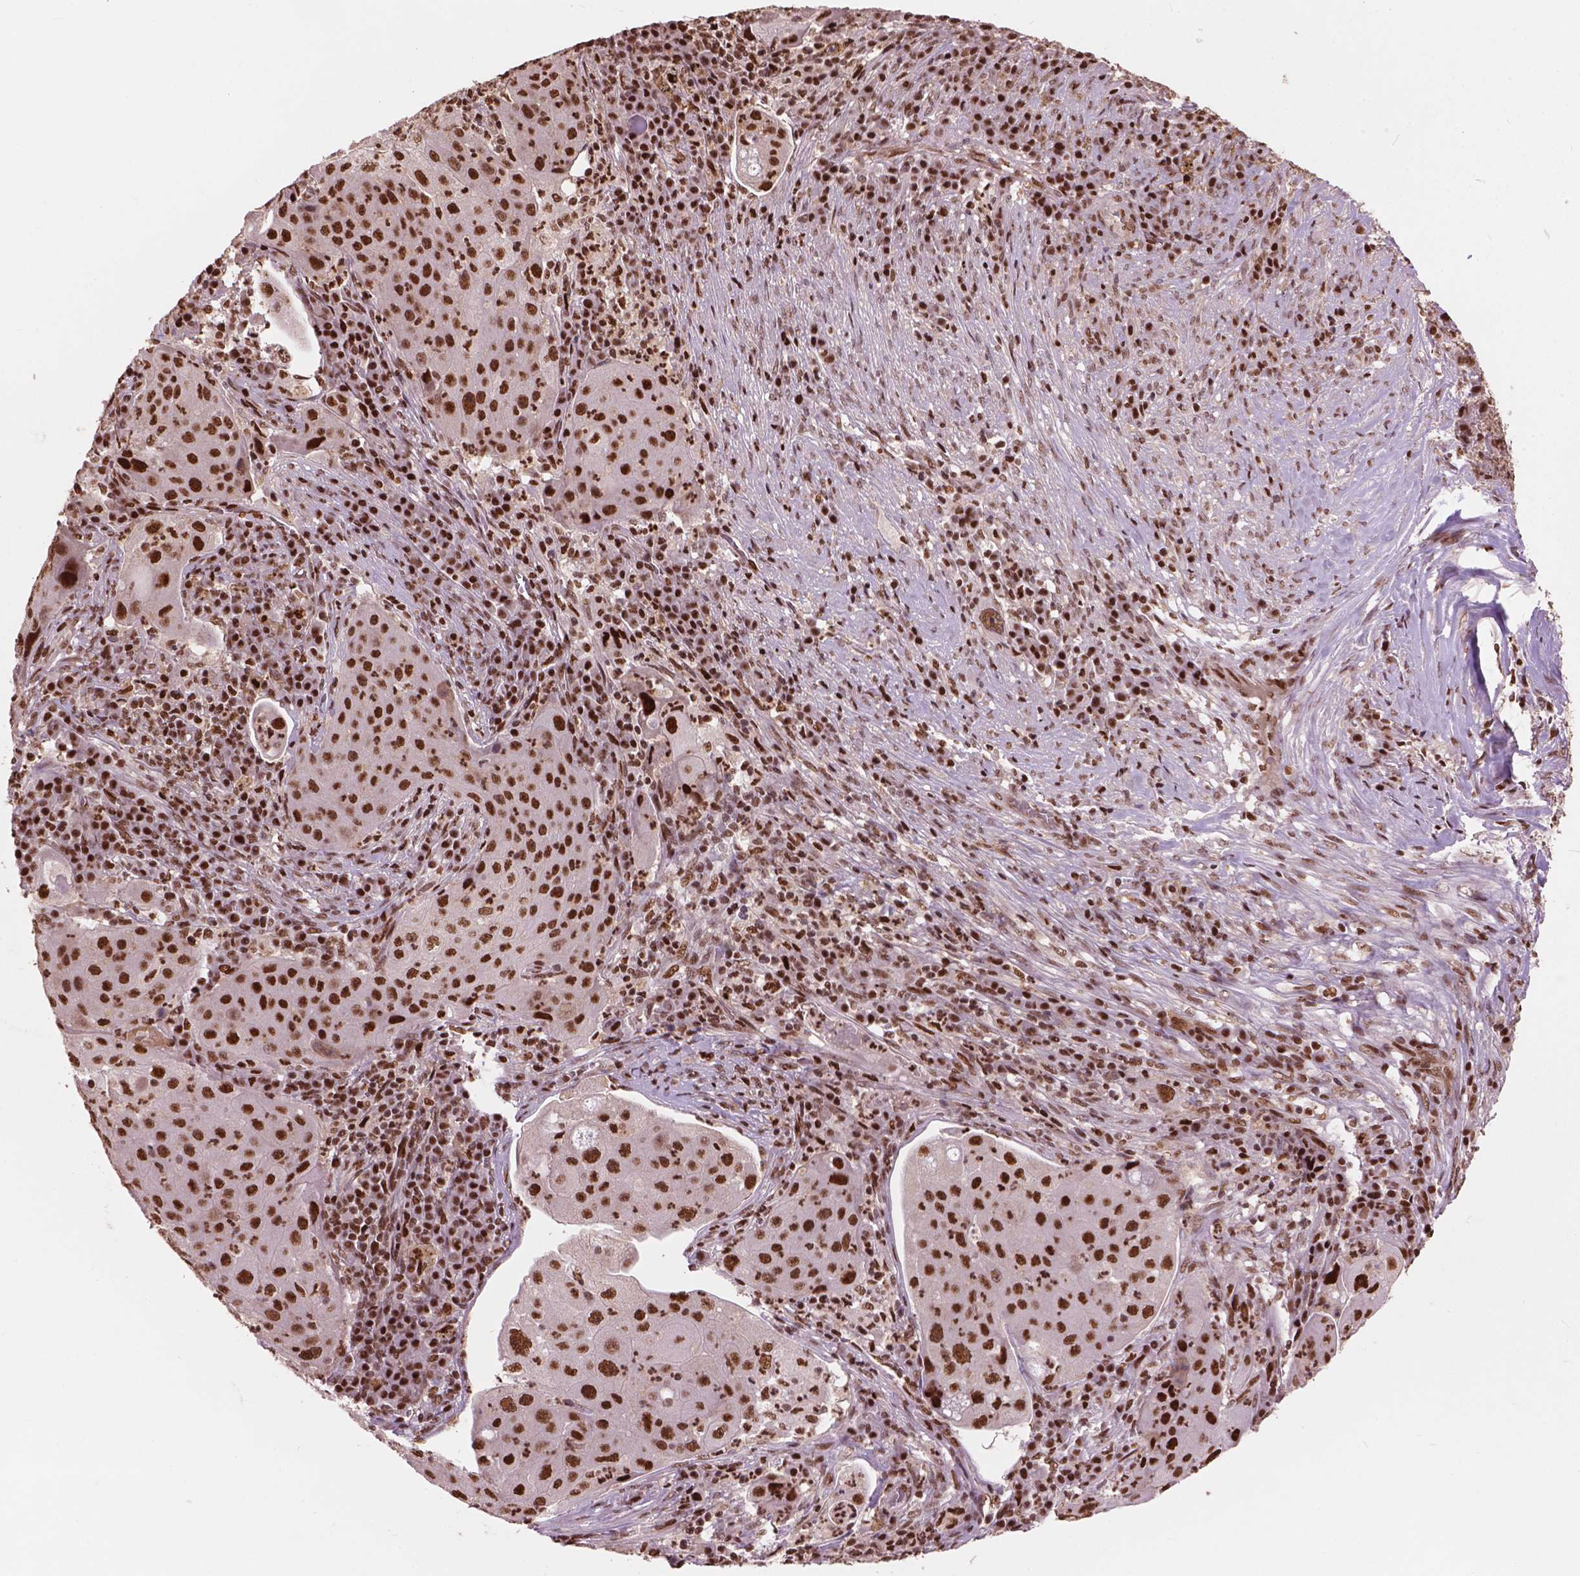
{"staining": {"intensity": "strong", "quantity": ">75%", "location": "nuclear"}, "tissue": "lung cancer", "cell_type": "Tumor cells", "image_type": "cancer", "snomed": [{"axis": "morphology", "description": "Squamous cell carcinoma, NOS"}, {"axis": "topography", "description": "Lung"}], "caption": "This micrograph reveals immunohistochemistry (IHC) staining of lung cancer, with high strong nuclear positivity in approximately >75% of tumor cells.", "gene": "ANP32B", "patient": {"sex": "female", "age": 59}}